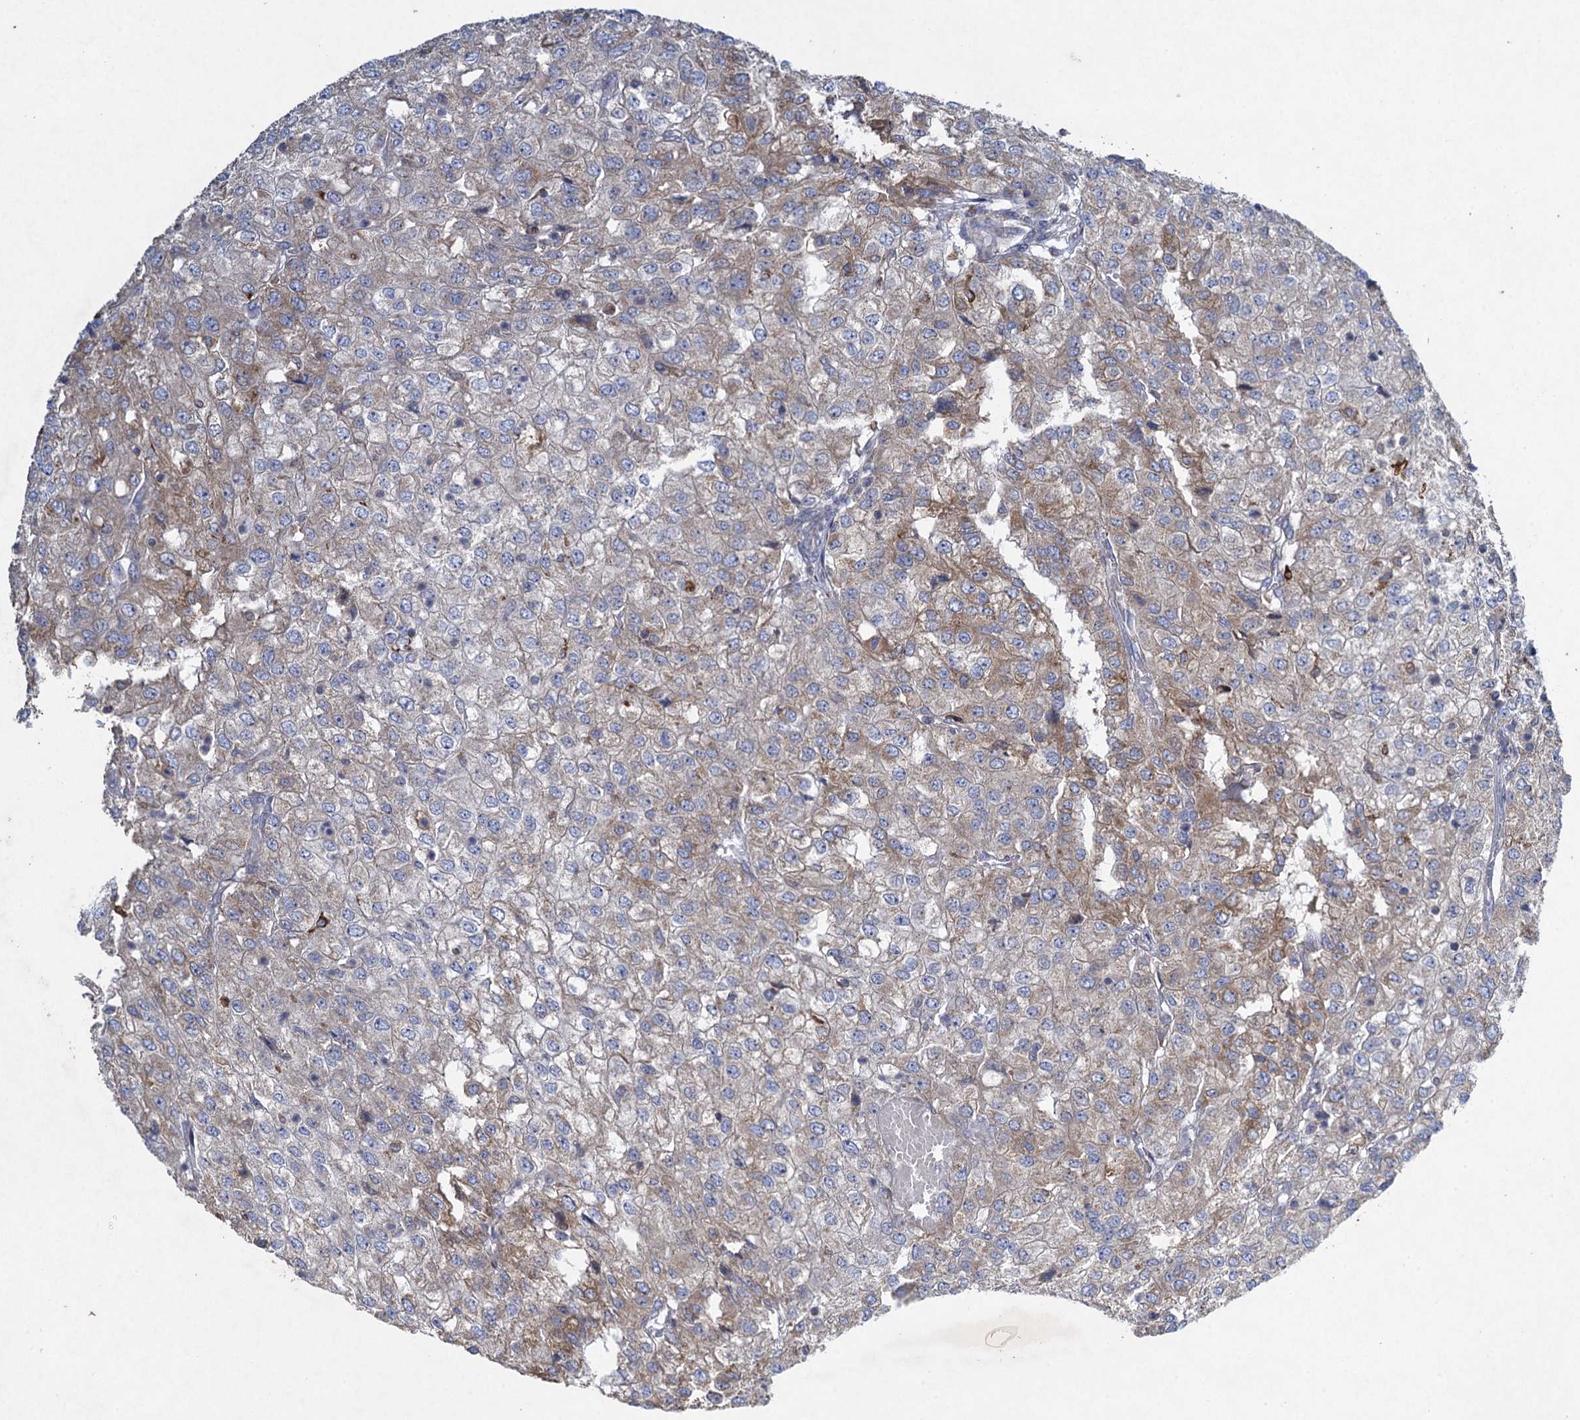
{"staining": {"intensity": "weak", "quantity": "25%-75%", "location": "cytoplasmic/membranous"}, "tissue": "renal cancer", "cell_type": "Tumor cells", "image_type": "cancer", "snomed": [{"axis": "morphology", "description": "Adenocarcinoma, NOS"}, {"axis": "topography", "description": "Kidney"}], "caption": "Immunohistochemical staining of human renal cancer (adenocarcinoma) shows low levels of weak cytoplasmic/membranous expression in about 25%-75% of tumor cells. The protein is shown in brown color, while the nuclei are stained blue.", "gene": "TXNDC11", "patient": {"sex": "female", "age": 54}}